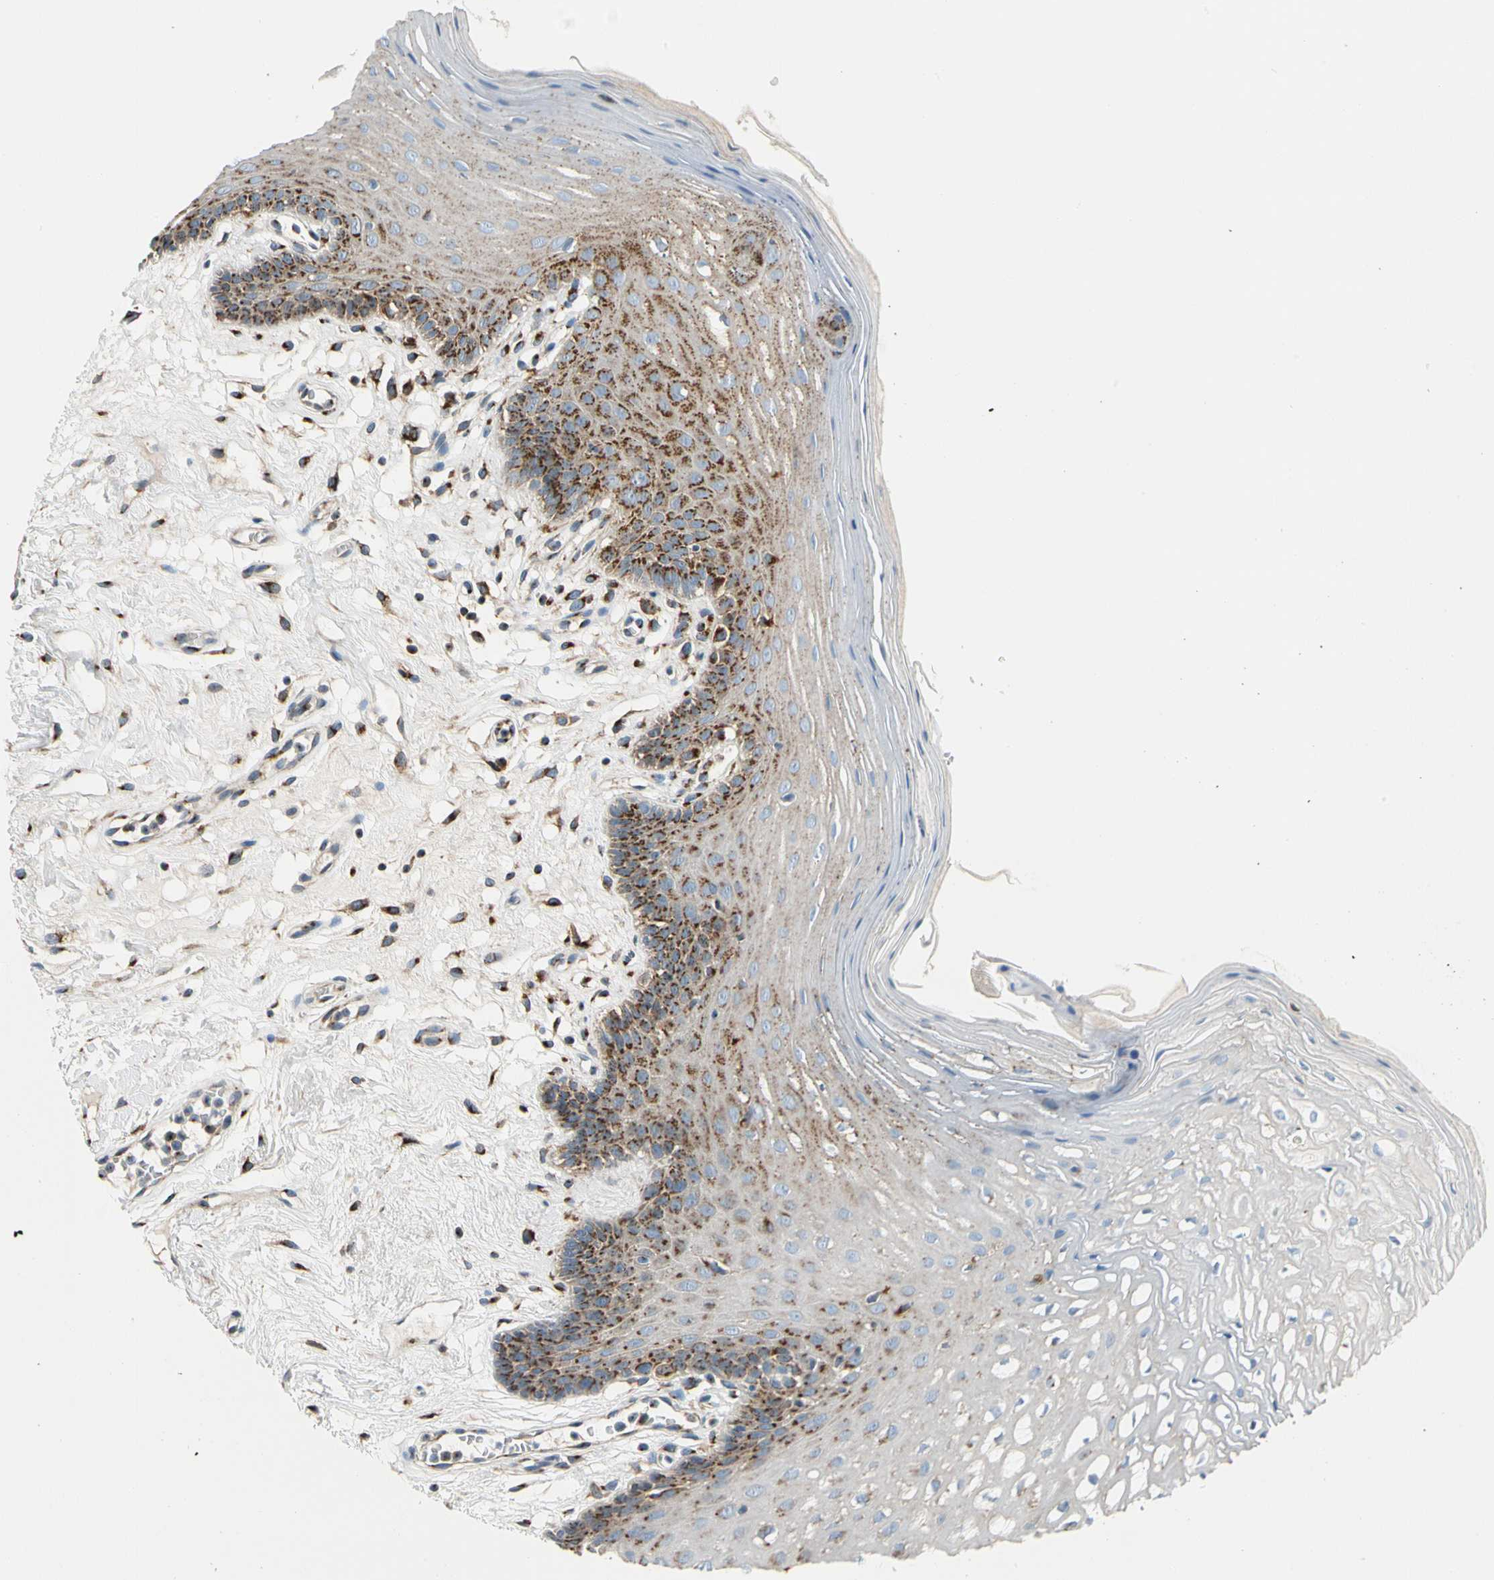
{"staining": {"intensity": "moderate", "quantity": "25%-75%", "location": "cytoplasmic/membranous"}, "tissue": "oral mucosa", "cell_type": "Squamous epithelial cells", "image_type": "normal", "snomed": [{"axis": "morphology", "description": "Normal tissue, NOS"}, {"axis": "morphology", "description": "Squamous cell carcinoma, NOS"}, {"axis": "topography", "description": "Skeletal muscle"}, {"axis": "topography", "description": "Oral tissue"}, {"axis": "topography", "description": "Head-Neck"}], "caption": "Human oral mucosa stained for a protein (brown) displays moderate cytoplasmic/membranous positive staining in approximately 25%-75% of squamous epithelial cells.", "gene": "NUCB1", "patient": {"sex": "male", "age": 71}}